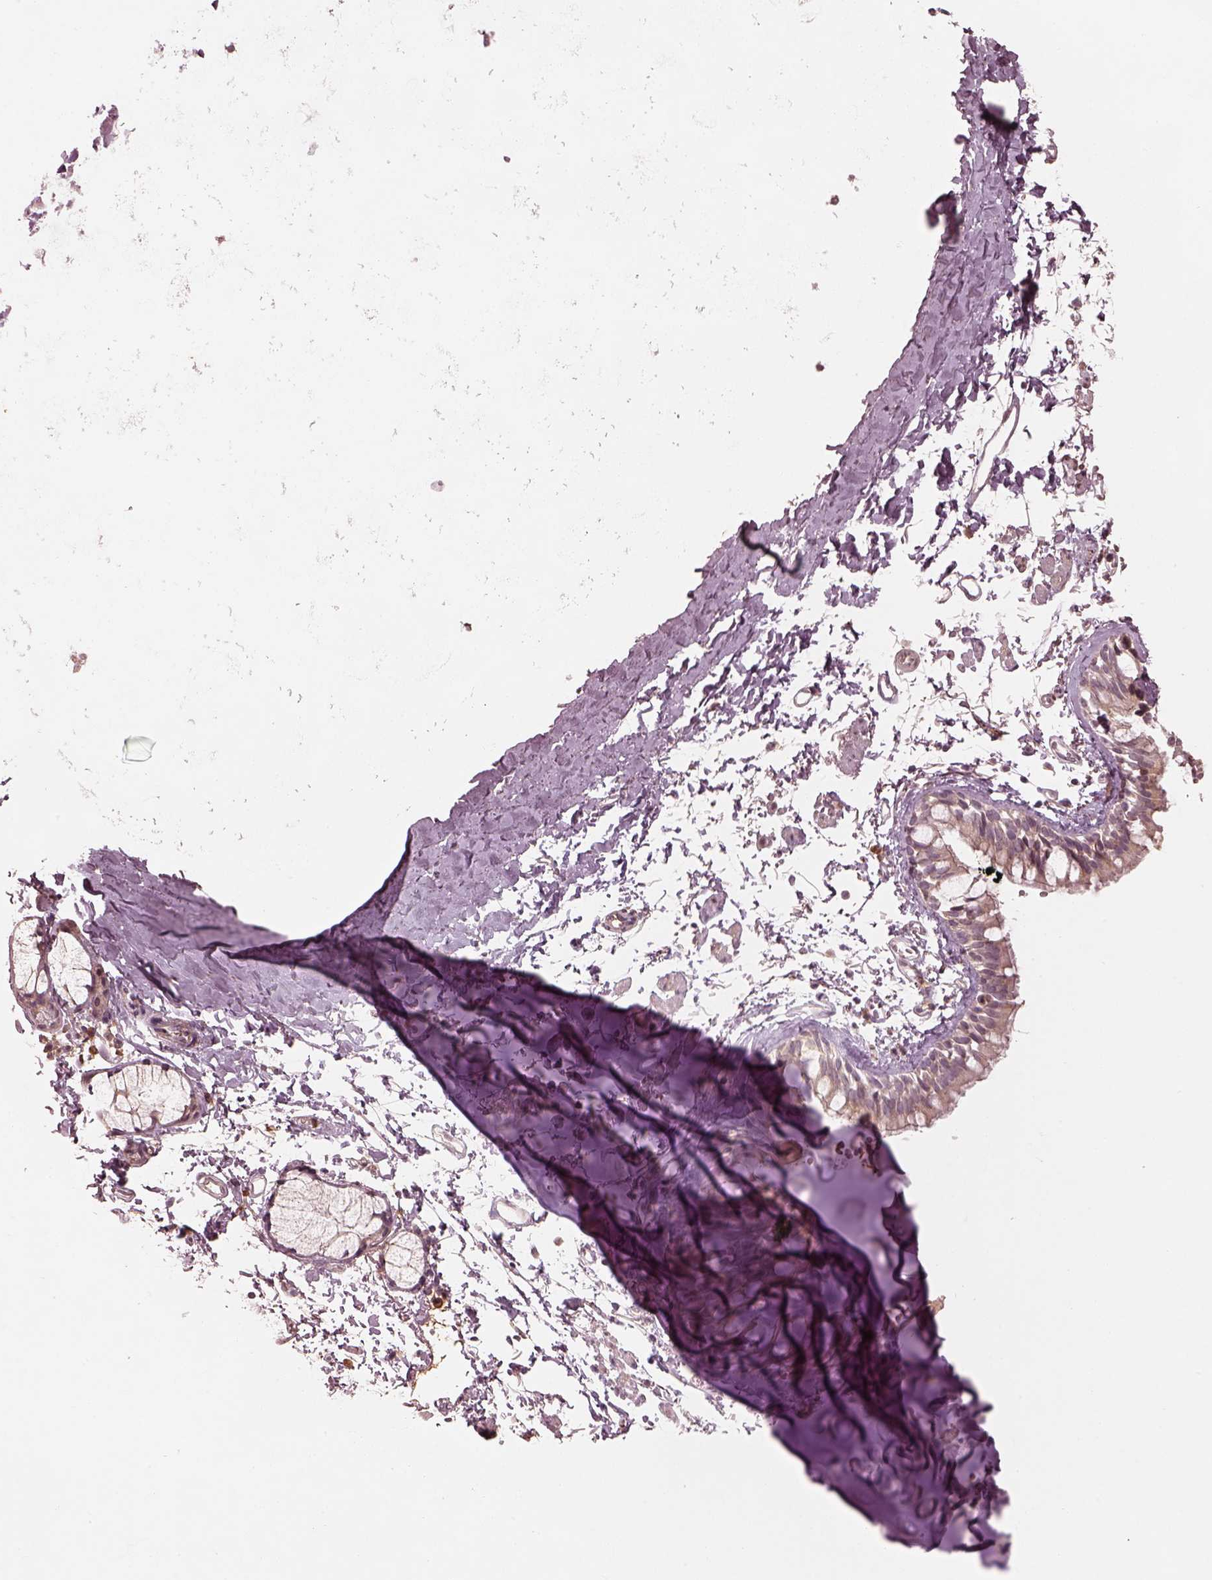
{"staining": {"intensity": "weak", "quantity": "<25%", "location": "cytoplasmic/membranous"}, "tissue": "bronchus", "cell_type": "Respiratory epithelial cells", "image_type": "normal", "snomed": [{"axis": "morphology", "description": "Normal tissue, NOS"}, {"axis": "topography", "description": "Cartilage tissue"}, {"axis": "topography", "description": "Bronchus"}], "caption": "A high-resolution photomicrograph shows immunohistochemistry staining of benign bronchus, which shows no significant expression in respiratory epithelial cells. The staining was performed using DAB to visualize the protein expression in brown, while the nuclei were stained in blue with hematoxylin (Magnification: 20x).", "gene": "CALR3", "patient": {"sex": "female", "age": 59}}